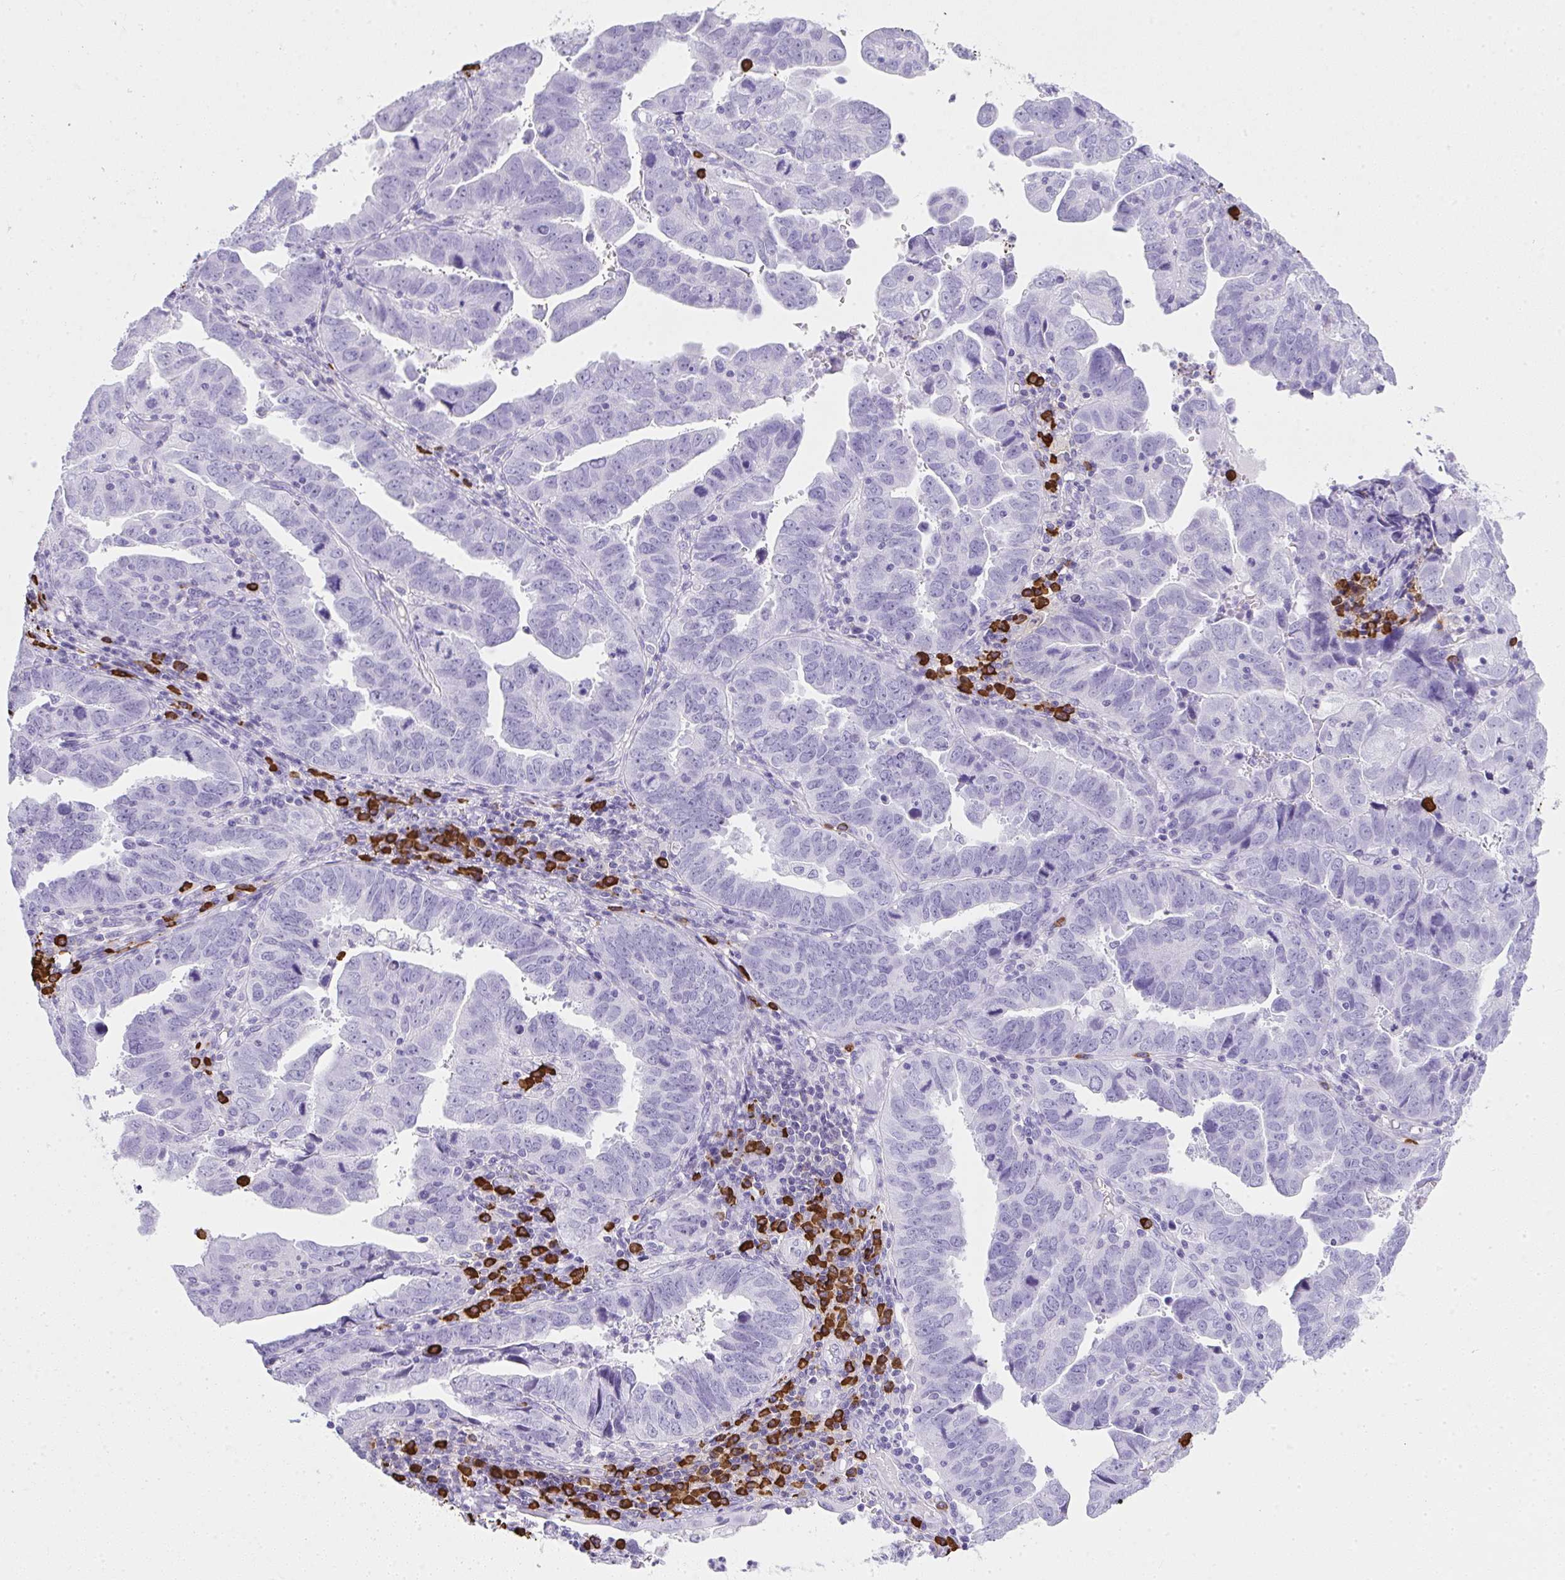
{"staining": {"intensity": "negative", "quantity": "none", "location": "none"}, "tissue": "endometrial cancer", "cell_type": "Tumor cells", "image_type": "cancer", "snomed": [{"axis": "morphology", "description": "Adenocarcinoma, NOS"}, {"axis": "topography", "description": "Uterus"}], "caption": "This is an immunohistochemistry (IHC) histopathology image of human endometrial cancer. There is no positivity in tumor cells.", "gene": "CDADC1", "patient": {"sex": "female", "age": 62}}